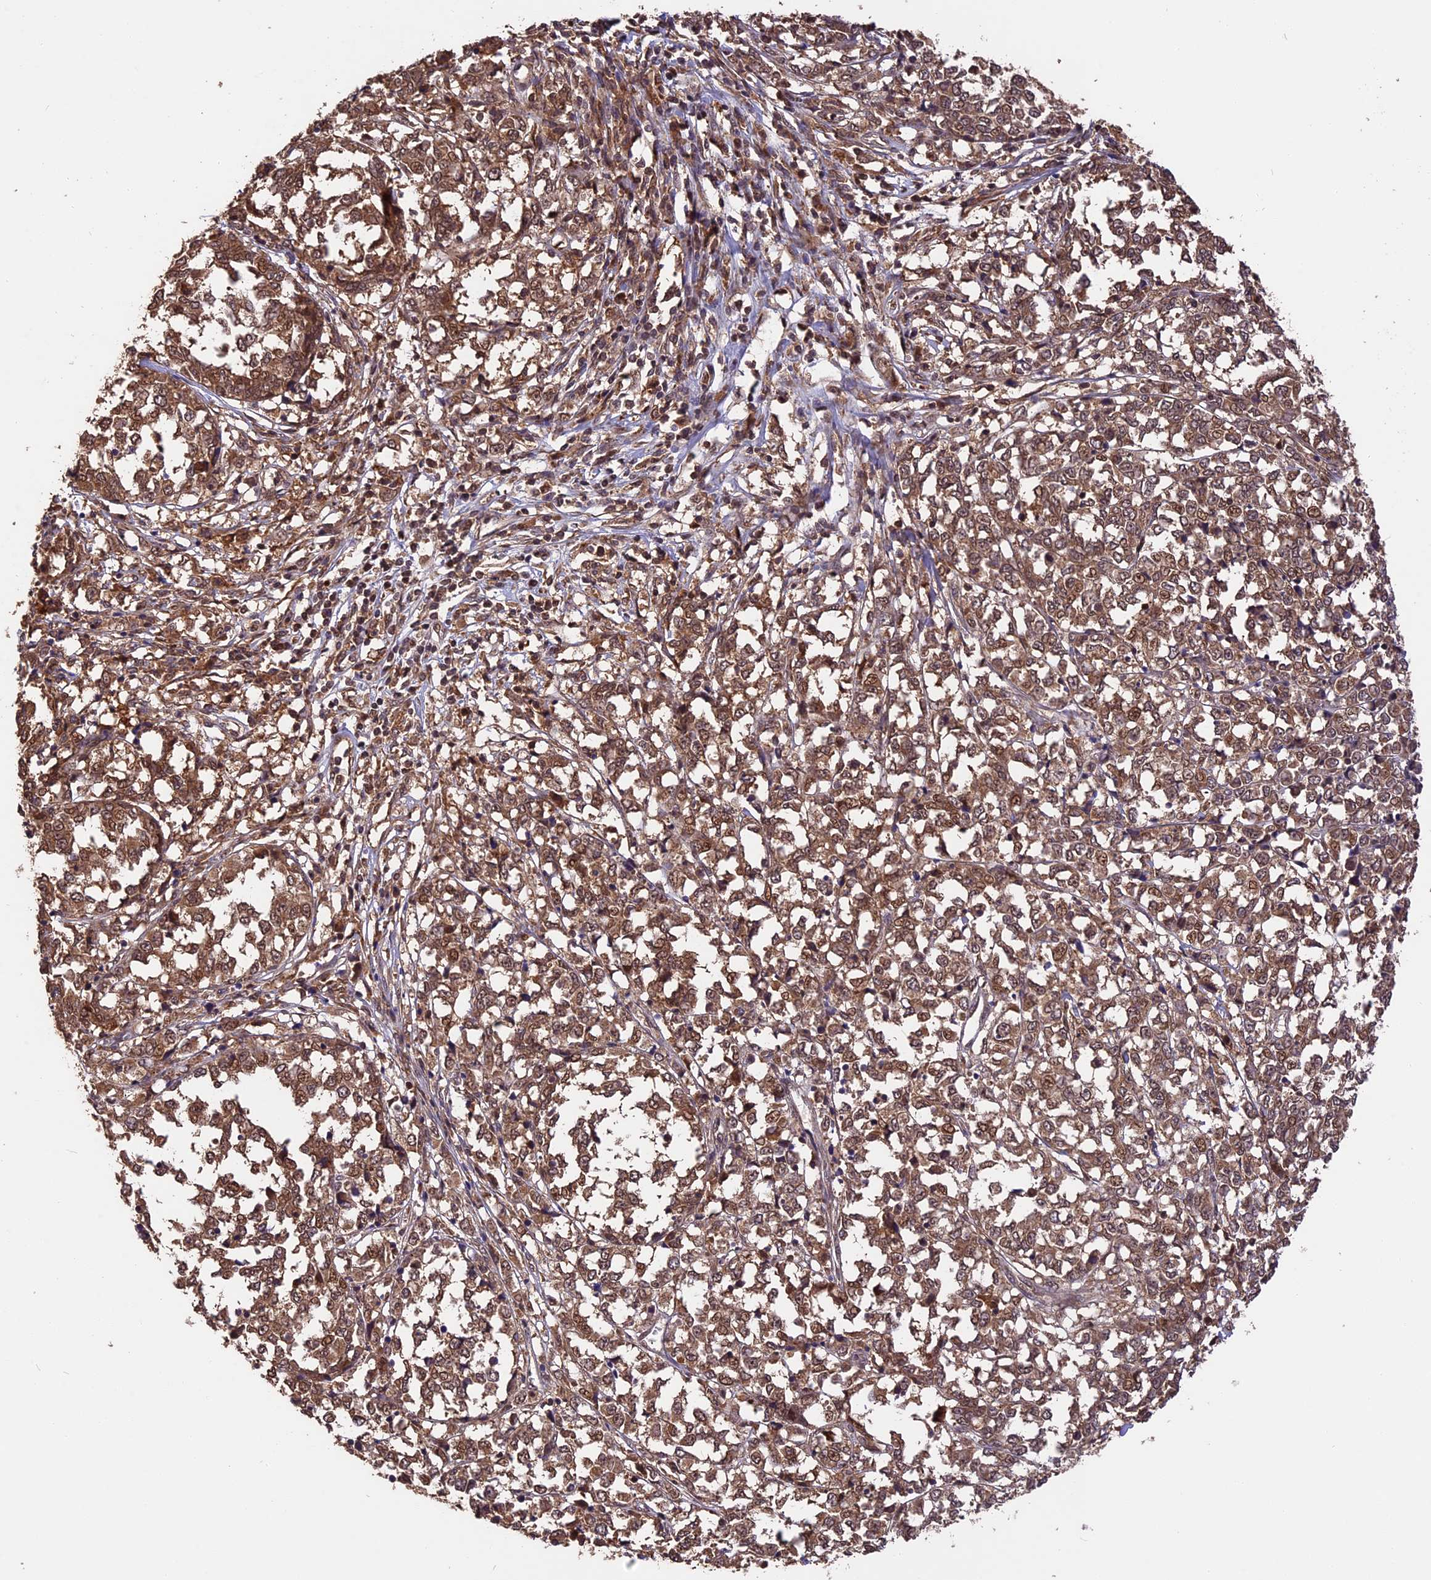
{"staining": {"intensity": "moderate", "quantity": ">75%", "location": "cytoplasmic/membranous,nuclear"}, "tissue": "melanoma", "cell_type": "Tumor cells", "image_type": "cancer", "snomed": [{"axis": "morphology", "description": "Malignant melanoma, NOS"}, {"axis": "topography", "description": "Skin"}], "caption": "This is a histology image of immunohistochemistry (IHC) staining of malignant melanoma, which shows moderate staining in the cytoplasmic/membranous and nuclear of tumor cells.", "gene": "ESCO1", "patient": {"sex": "female", "age": 72}}